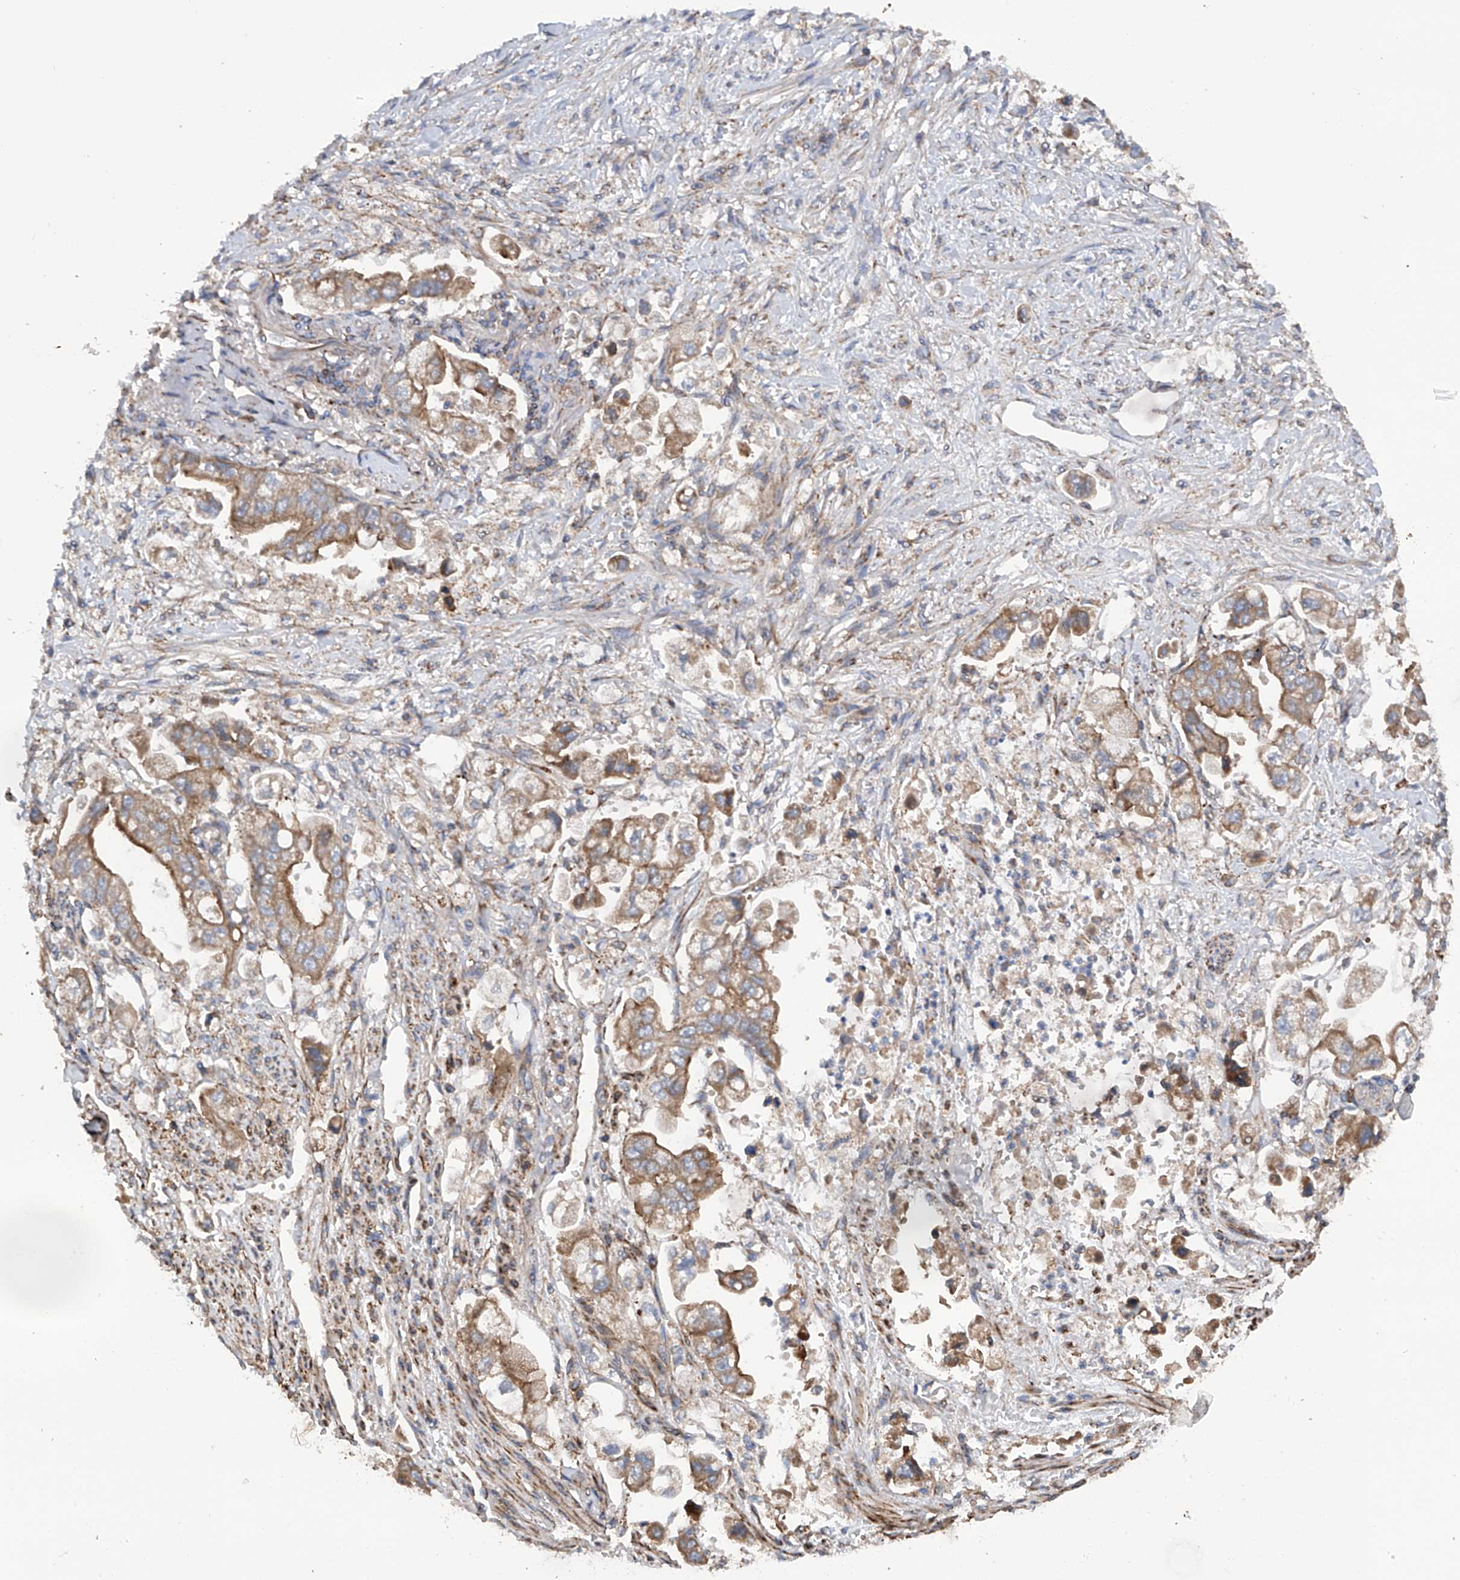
{"staining": {"intensity": "moderate", "quantity": ">75%", "location": "cytoplasmic/membranous"}, "tissue": "stomach cancer", "cell_type": "Tumor cells", "image_type": "cancer", "snomed": [{"axis": "morphology", "description": "Adenocarcinoma, NOS"}, {"axis": "topography", "description": "Stomach"}], "caption": "Stomach cancer stained with a brown dye demonstrates moderate cytoplasmic/membranous positive positivity in about >75% of tumor cells.", "gene": "ASCC3", "patient": {"sex": "male", "age": 62}}